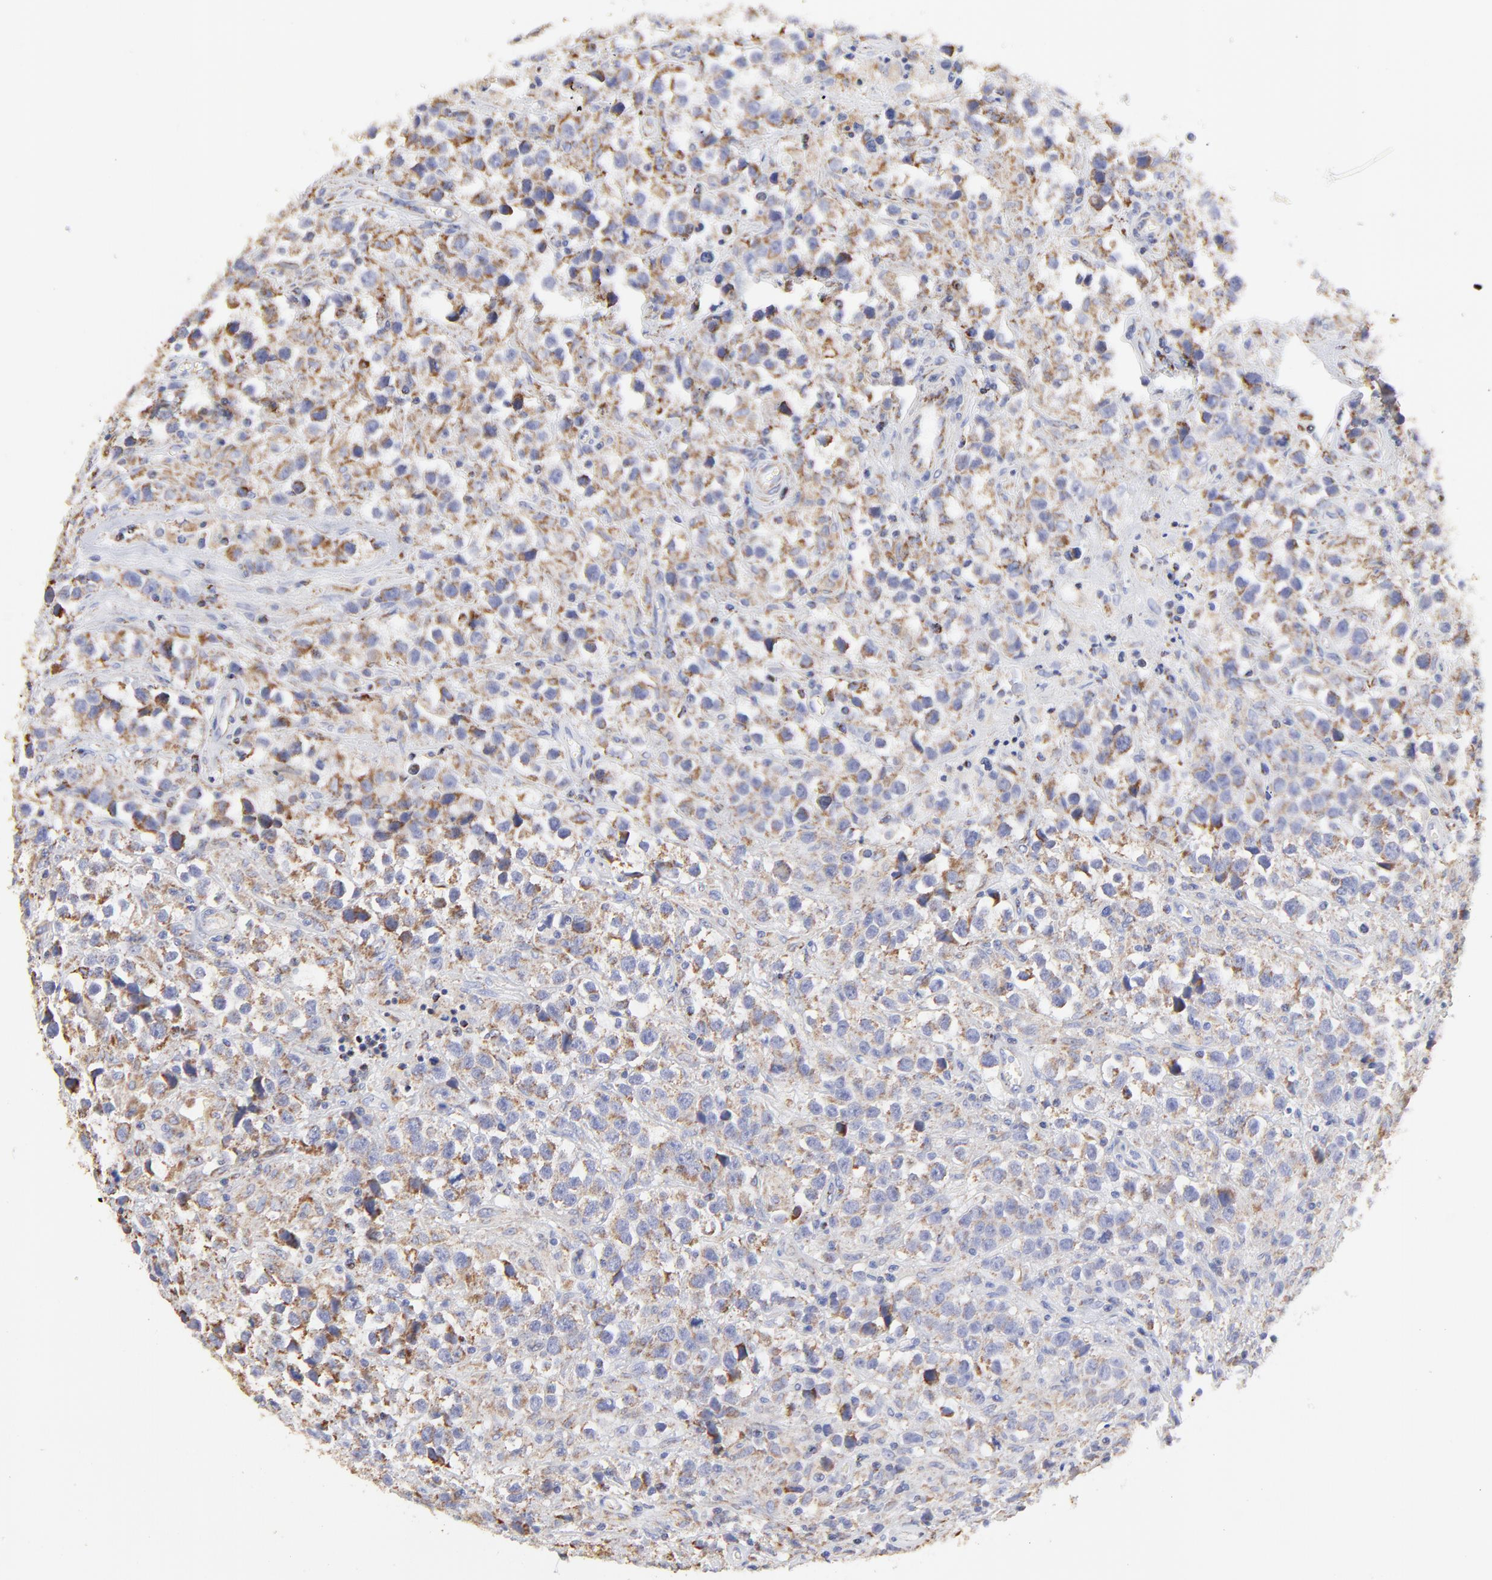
{"staining": {"intensity": "moderate", "quantity": ">75%", "location": "cytoplasmic/membranous"}, "tissue": "testis cancer", "cell_type": "Tumor cells", "image_type": "cancer", "snomed": [{"axis": "morphology", "description": "Seminoma, NOS"}, {"axis": "topography", "description": "Testis"}], "caption": "Immunohistochemistry staining of testis seminoma, which exhibits medium levels of moderate cytoplasmic/membranous expression in about >75% of tumor cells indicating moderate cytoplasmic/membranous protein positivity. The staining was performed using DAB (brown) for protein detection and nuclei were counterstained in hematoxylin (blue).", "gene": "COX4I1", "patient": {"sex": "male", "age": 43}}